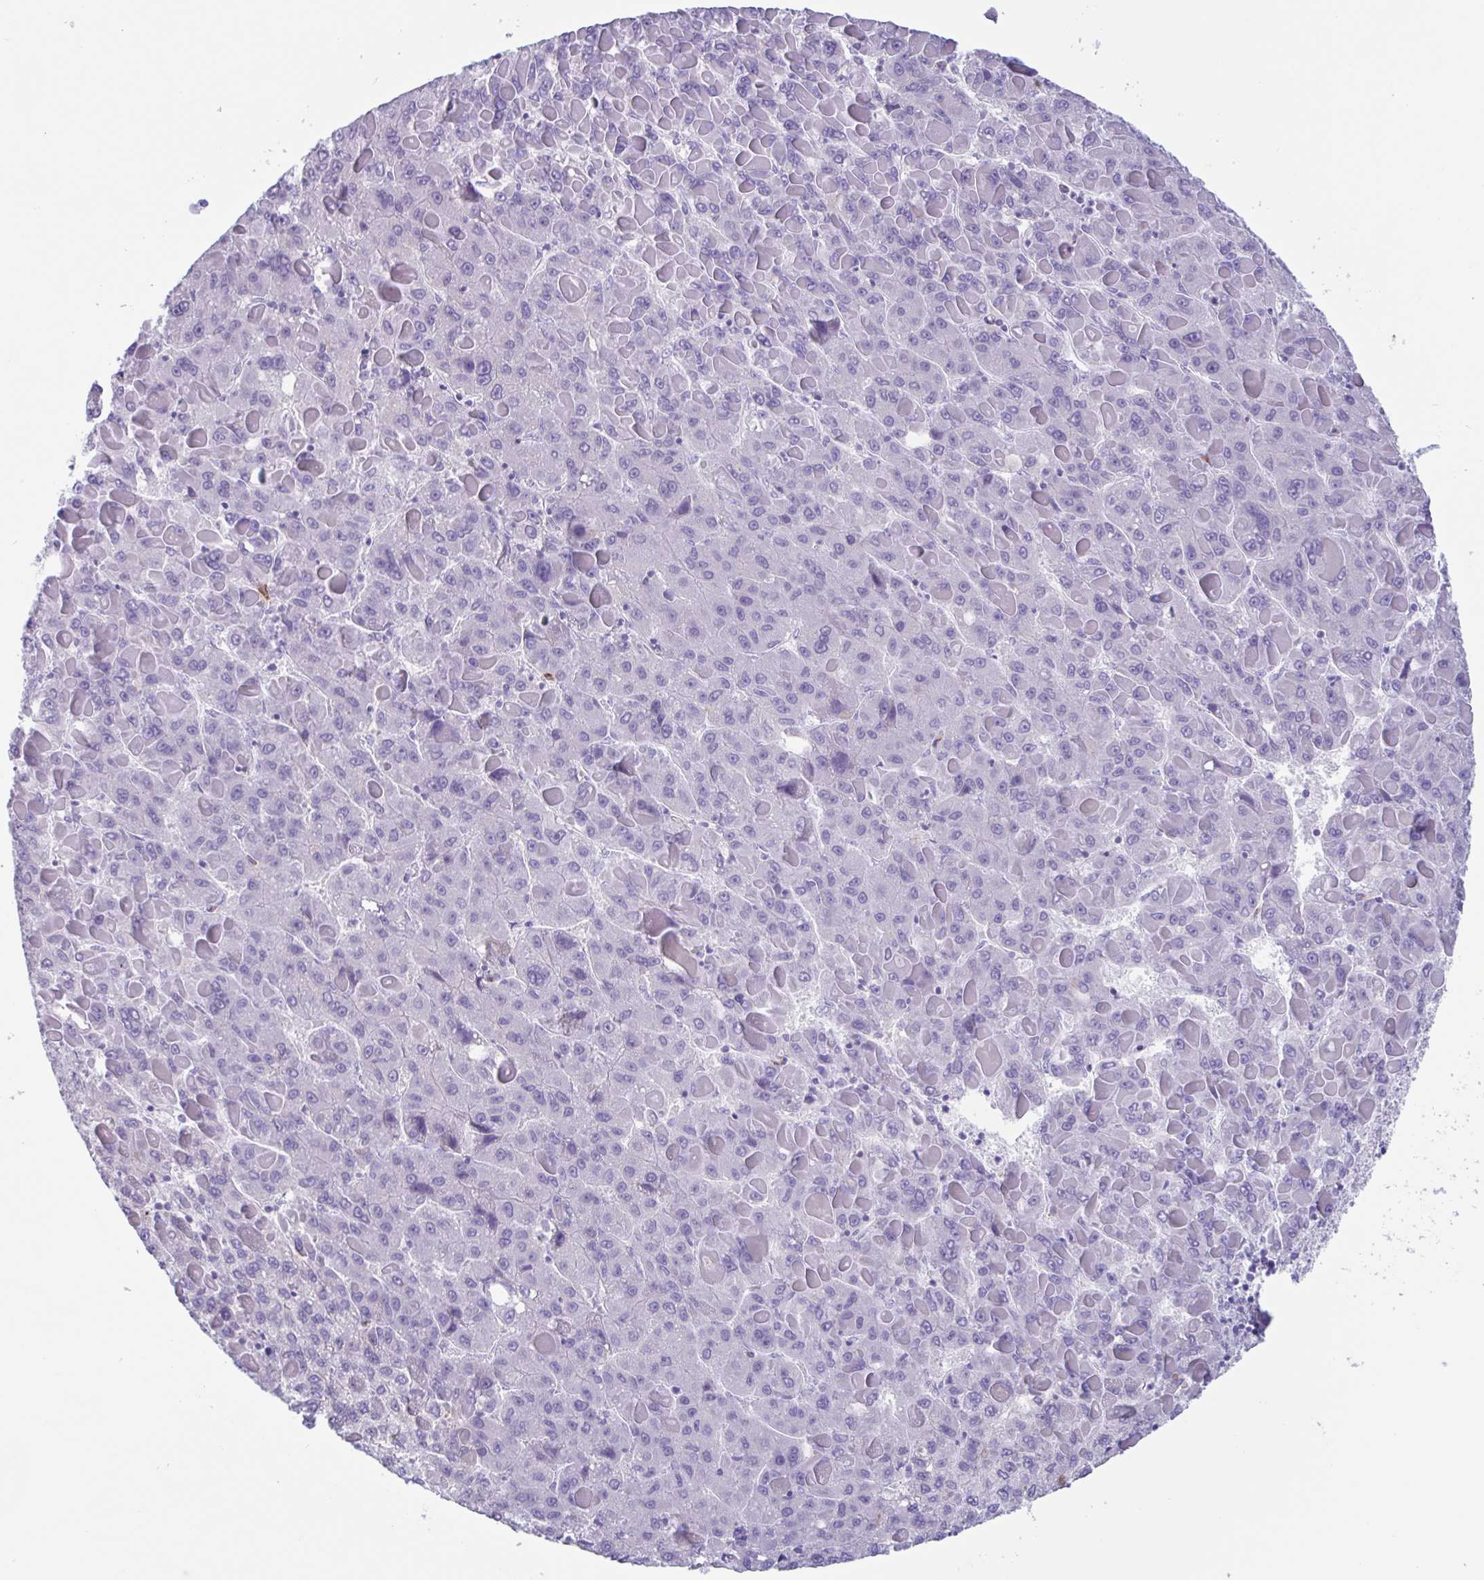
{"staining": {"intensity": "negative", "quantity": "none", "location": "none"}, "tissue": "liver cancer", "cell_type": "Tumor cells", "image_type": "cancer", "snomed": [{"axis": "morphology", "description": "Carcinoma, Hepatocellular, NOS"}, {"axis": "topography", "description": "Liver"}], "caption": "This image is of hepatocellular carcinoma (liver) stained with immunohistochemistry (IHC) to label a protein in brown with the nuclei are counter-stained blue. There is no positivity in tumor cells.", "gene": "DTWD2", "patient": {"sex": "female", "age": 82}}